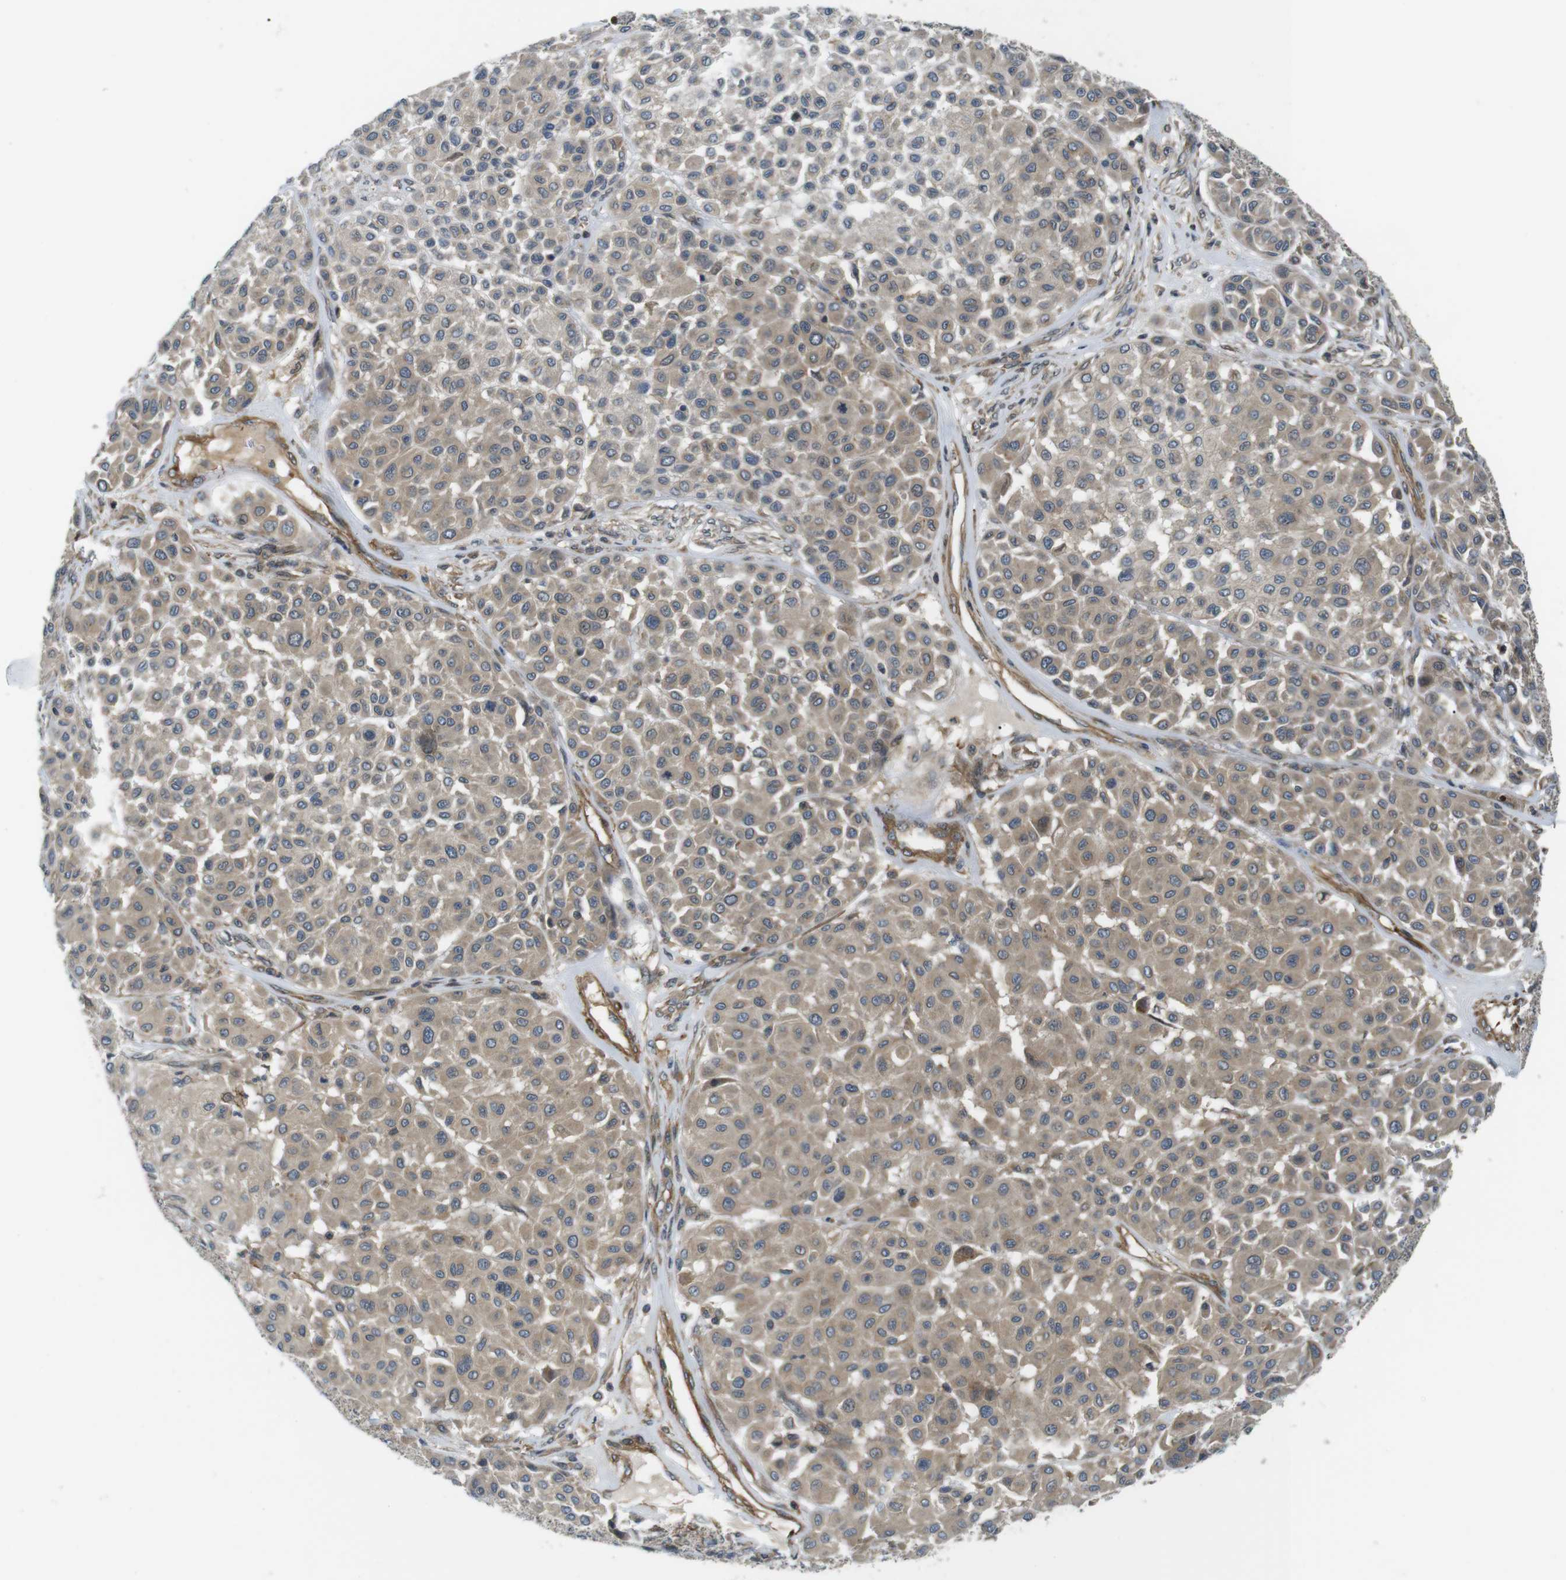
{"staining": {"intensity": "moderate", "quantity": ">75%", "location": "cytoplasmic/membranous"}, "tissue": "melanoma", "cell_type": "Tumor cells", "image_type": "cancer", "snomed": [{"axis": "morphology", "description": "Malignant melanoma, Metastatic site"}, {"axis": "topography", "description": "Soft tissue"}], "caption": "Melanoma tissue demonstrates moderate cytoplasmic/membranous positivity in about >75% of tumor cells", "gene": "TSC1", "patient": {"sex": "male", "age": 41}}